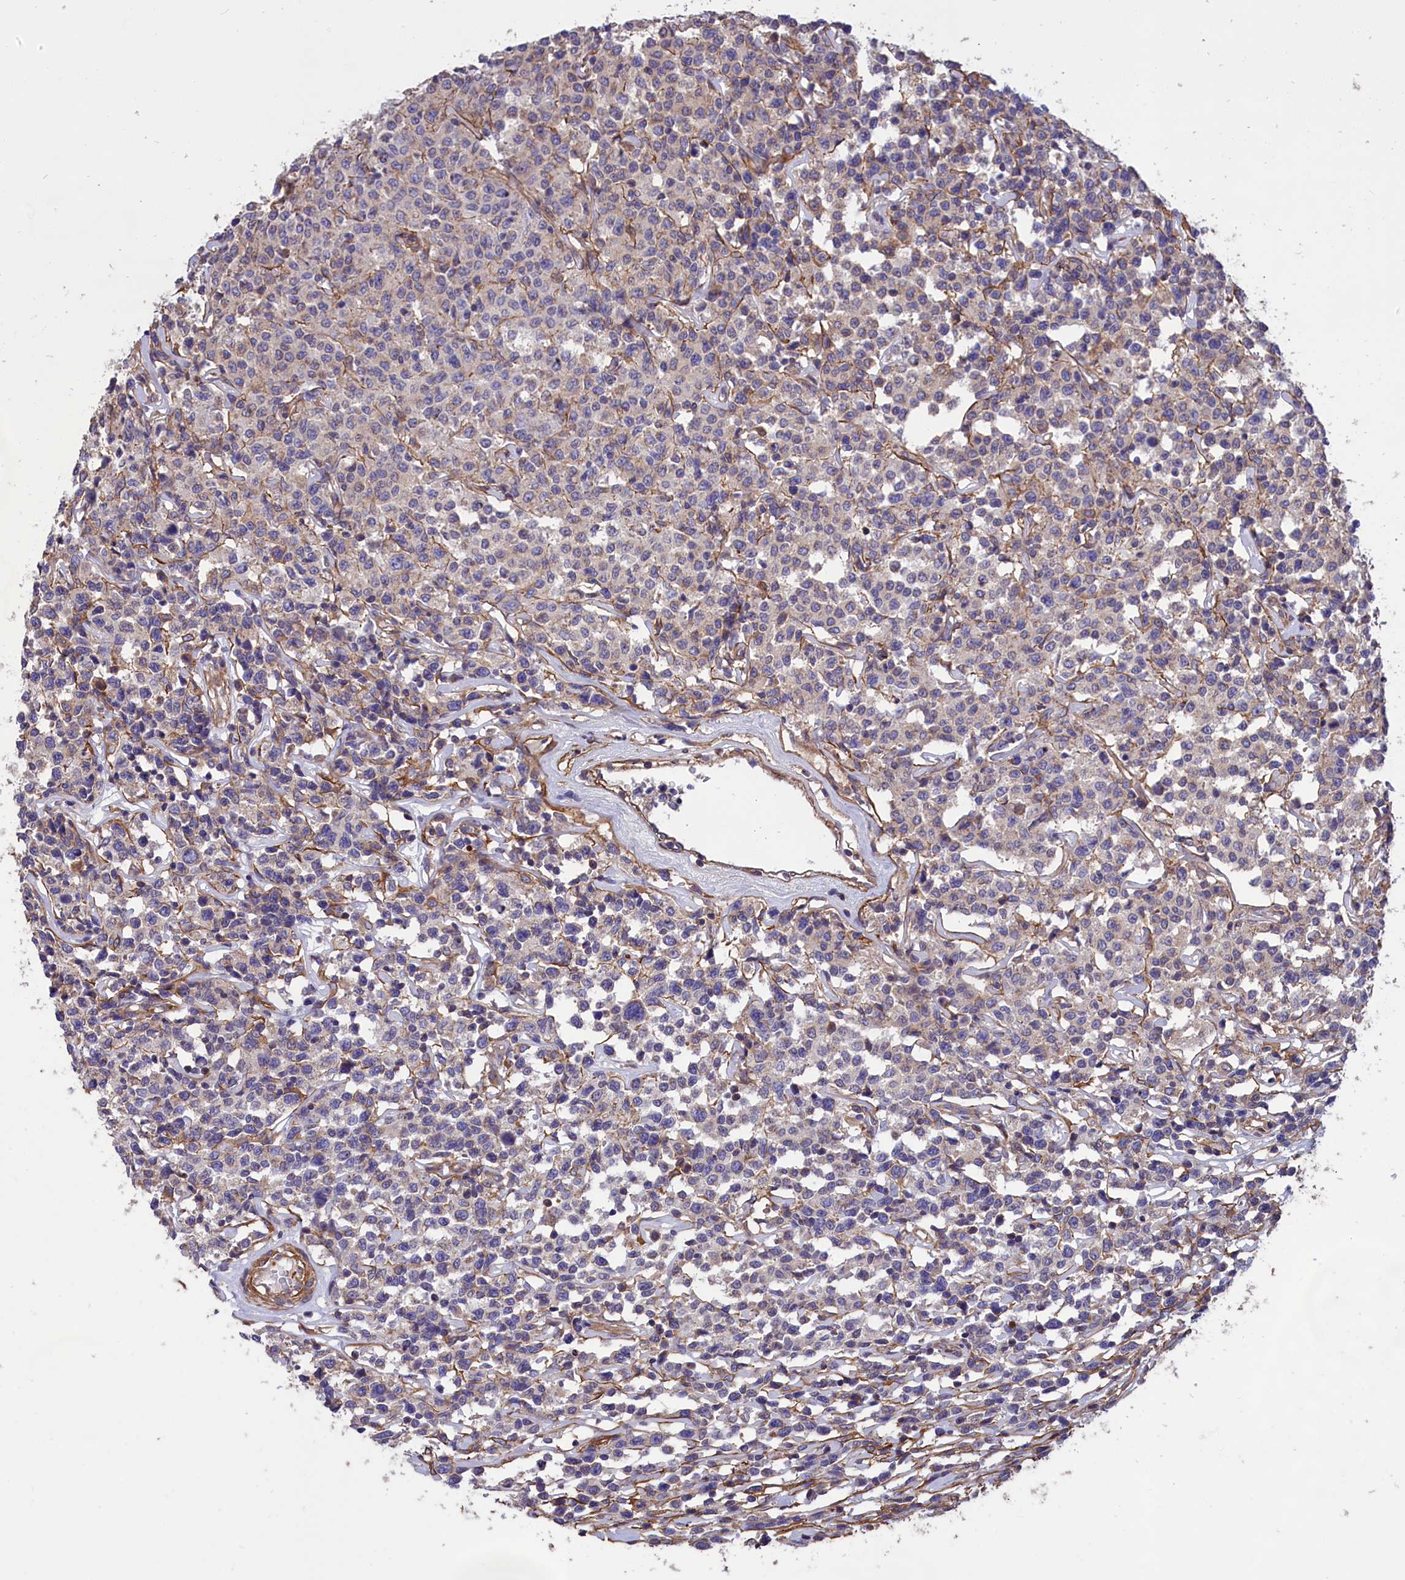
{"staining": {"intensity": "negative", "quantity": "none", "location": "none"}, "tissue": "lymphoma", "cell_type": "Tumor cells", "image_type": "cancer", "snomed": [{"axis": "morphology", "description": "Malignant lymphoma, non-Hodgkin's type, Low grade"}, {"axis": "topography", "description": "Small intestine"}], "caption": "The histopathology image demonstrates no significant expression in tumor cells of lymphoma.", "gene": "AMDHD2", "patient": {"sex": "female", "age": 59}}